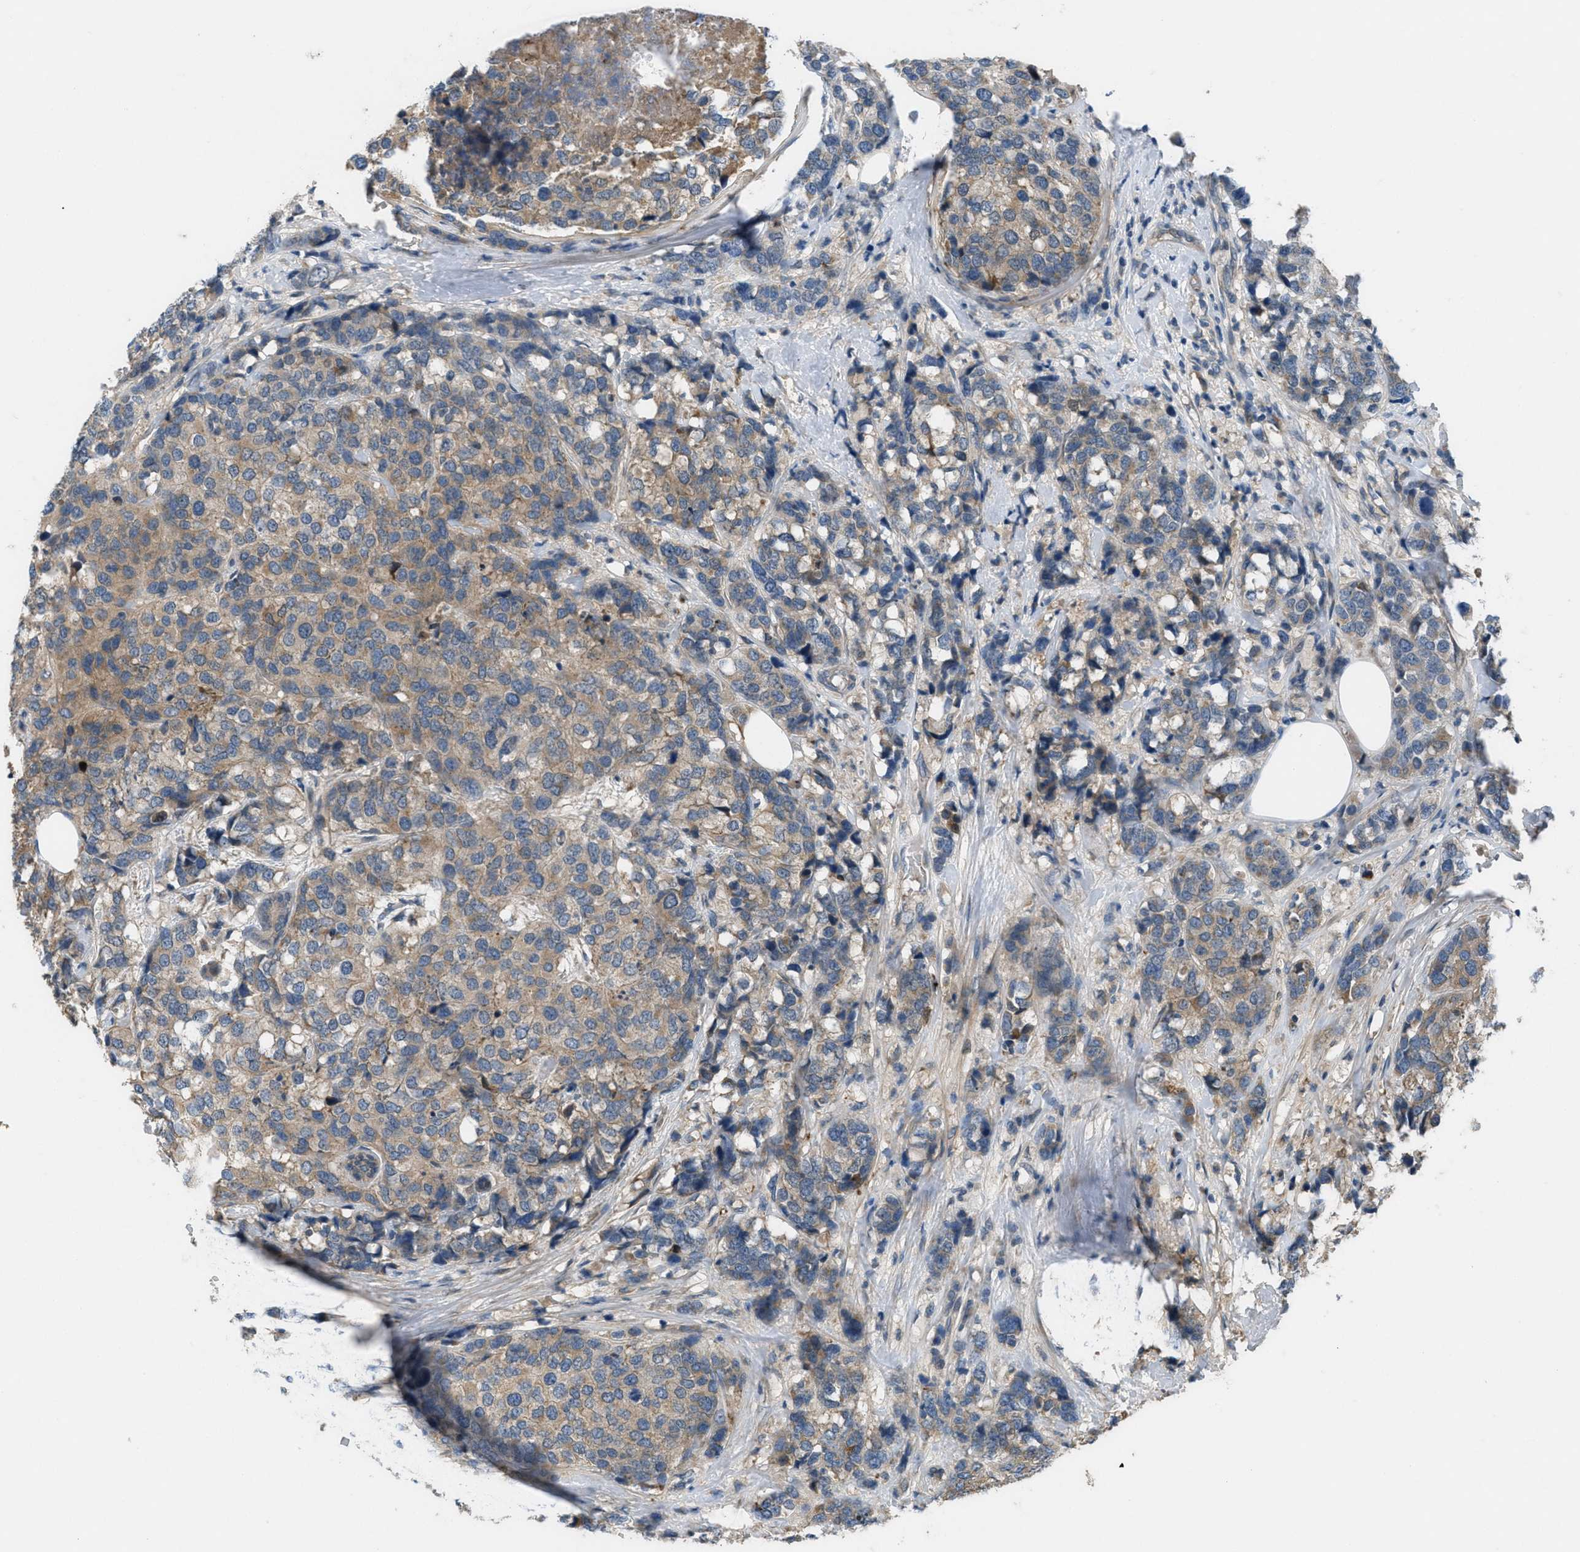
{"staining": {"intensity": "weak", "quantity": ">75%", "location": "cytoplasmic/membranous"}, "tissue": "breast cancer", "cell_type": "Tumor cells", "image_type": "cancer", "snomed": [{"axis": "morphology", "description": "Lobular carcinoma"}, {"axis": "topography", "description": "Breast"}], "caption": "Immunohistochemistry (IHC) photomicrograph of neoplastic tissue: breast cancer (lobular carcinoma) stained using immunohistochemistry displays low levels of weak protein expression localized specifically in the cytoplasmic/membranous of tumor cells, appearing as a cytoplasmic/membranous brown color.", "gene": "ADCY6", "patient": {"sex": "female", "age": 59}}